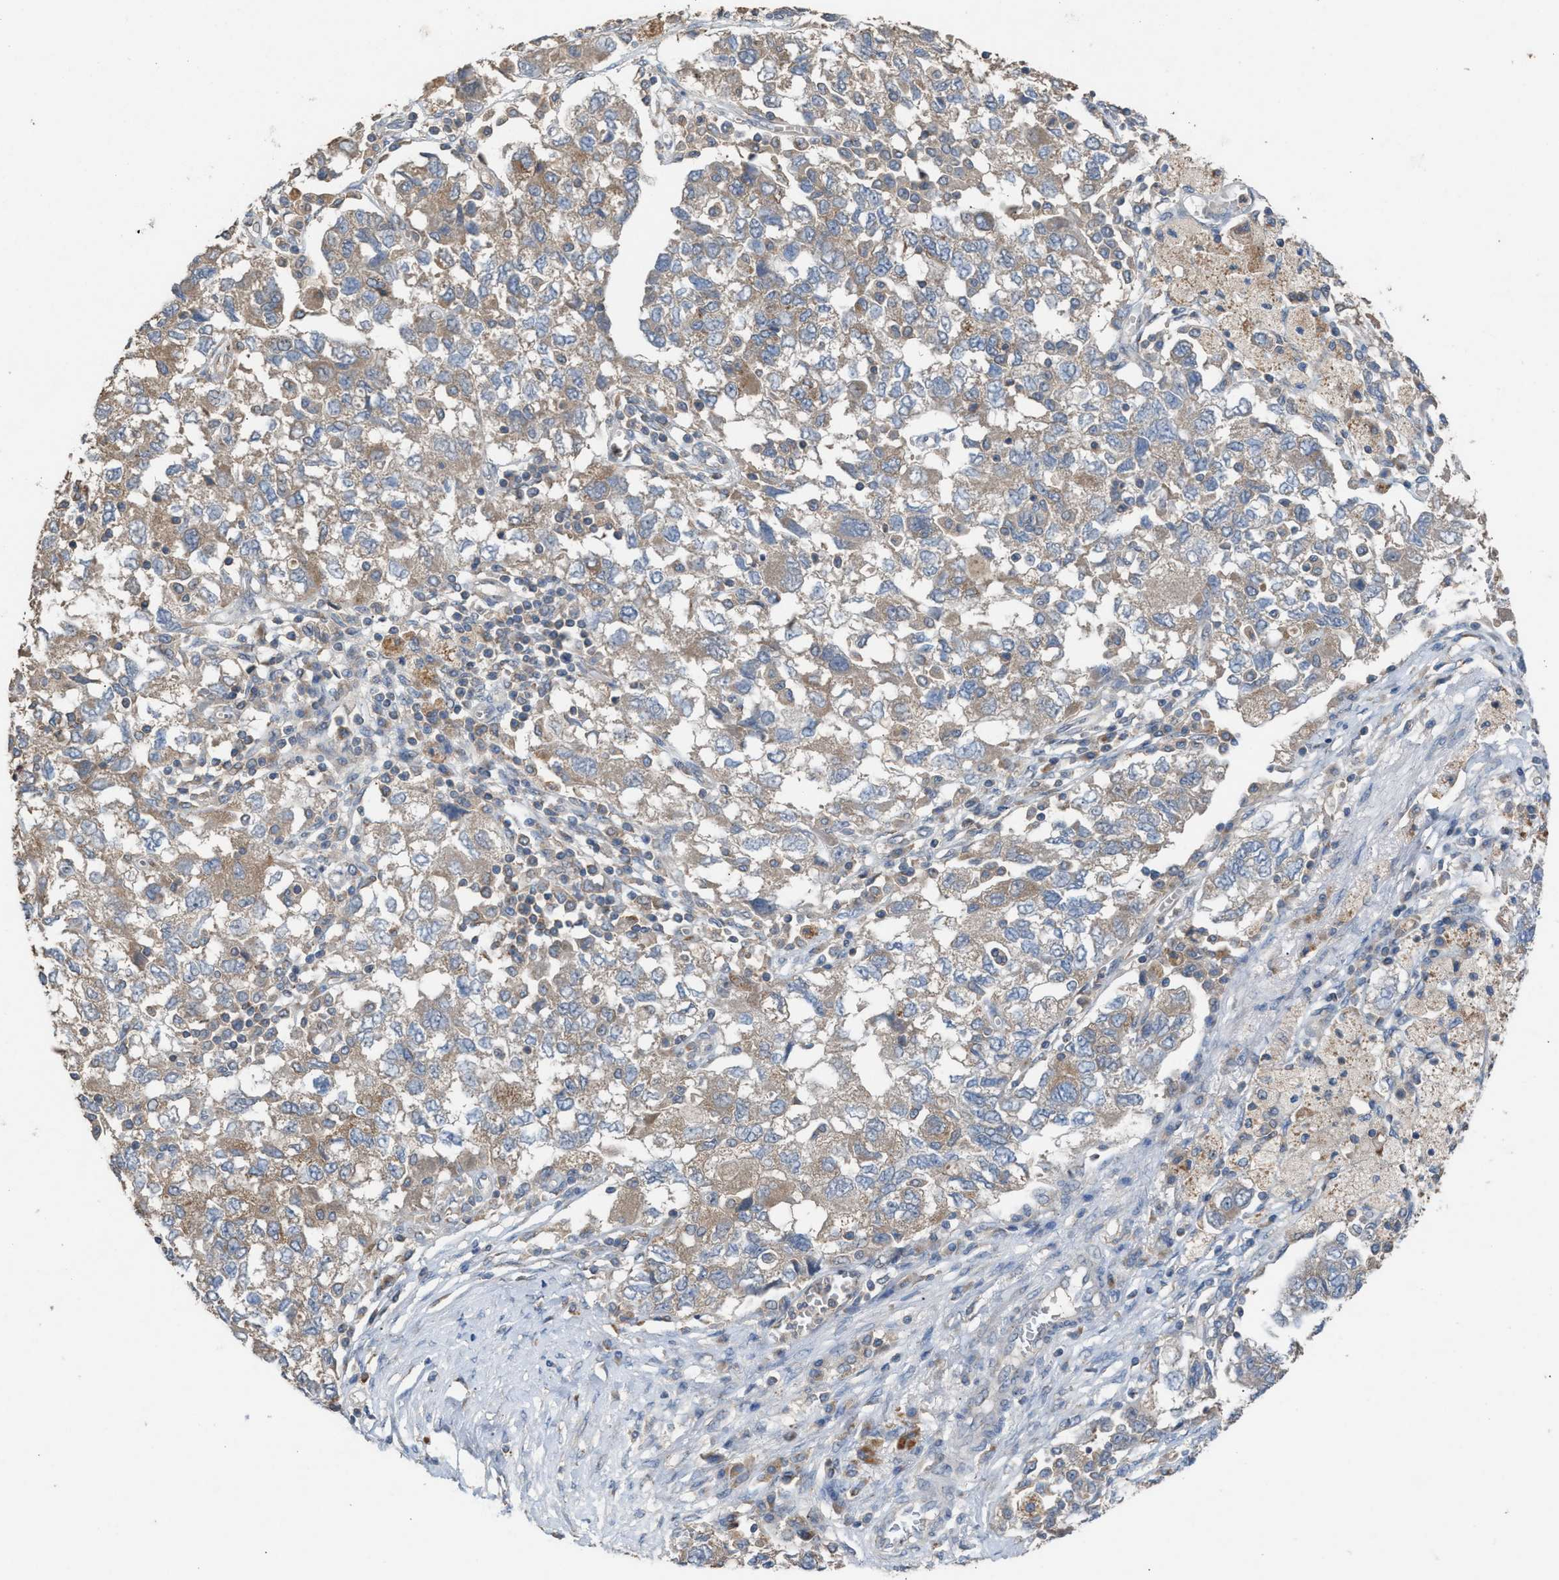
{"staining": {"intensity": "weak", "quantity": ">75%", "location": "cytoplasmic/membranous"}, "tissue": "ovarian cancer", "cell_type": "Tumor cells", "image_type": "cancer", "snomed": [{"axis": "morphology", "description": "Carcinoma, NOS"}, {"axis": "morphology", "description": "Cystadenocarcinoma, serous, NOS"}, {"axis": "topography", "description": "Ovary"}], "caption": "Immunohistochemical staining of carcinoma (ovarian) reveals weak cytoplasmic/membranous protein positivity in about >75% of tumor cells.", "gene": "TPK1", "patient": {"sex": "female", "age": 69}}